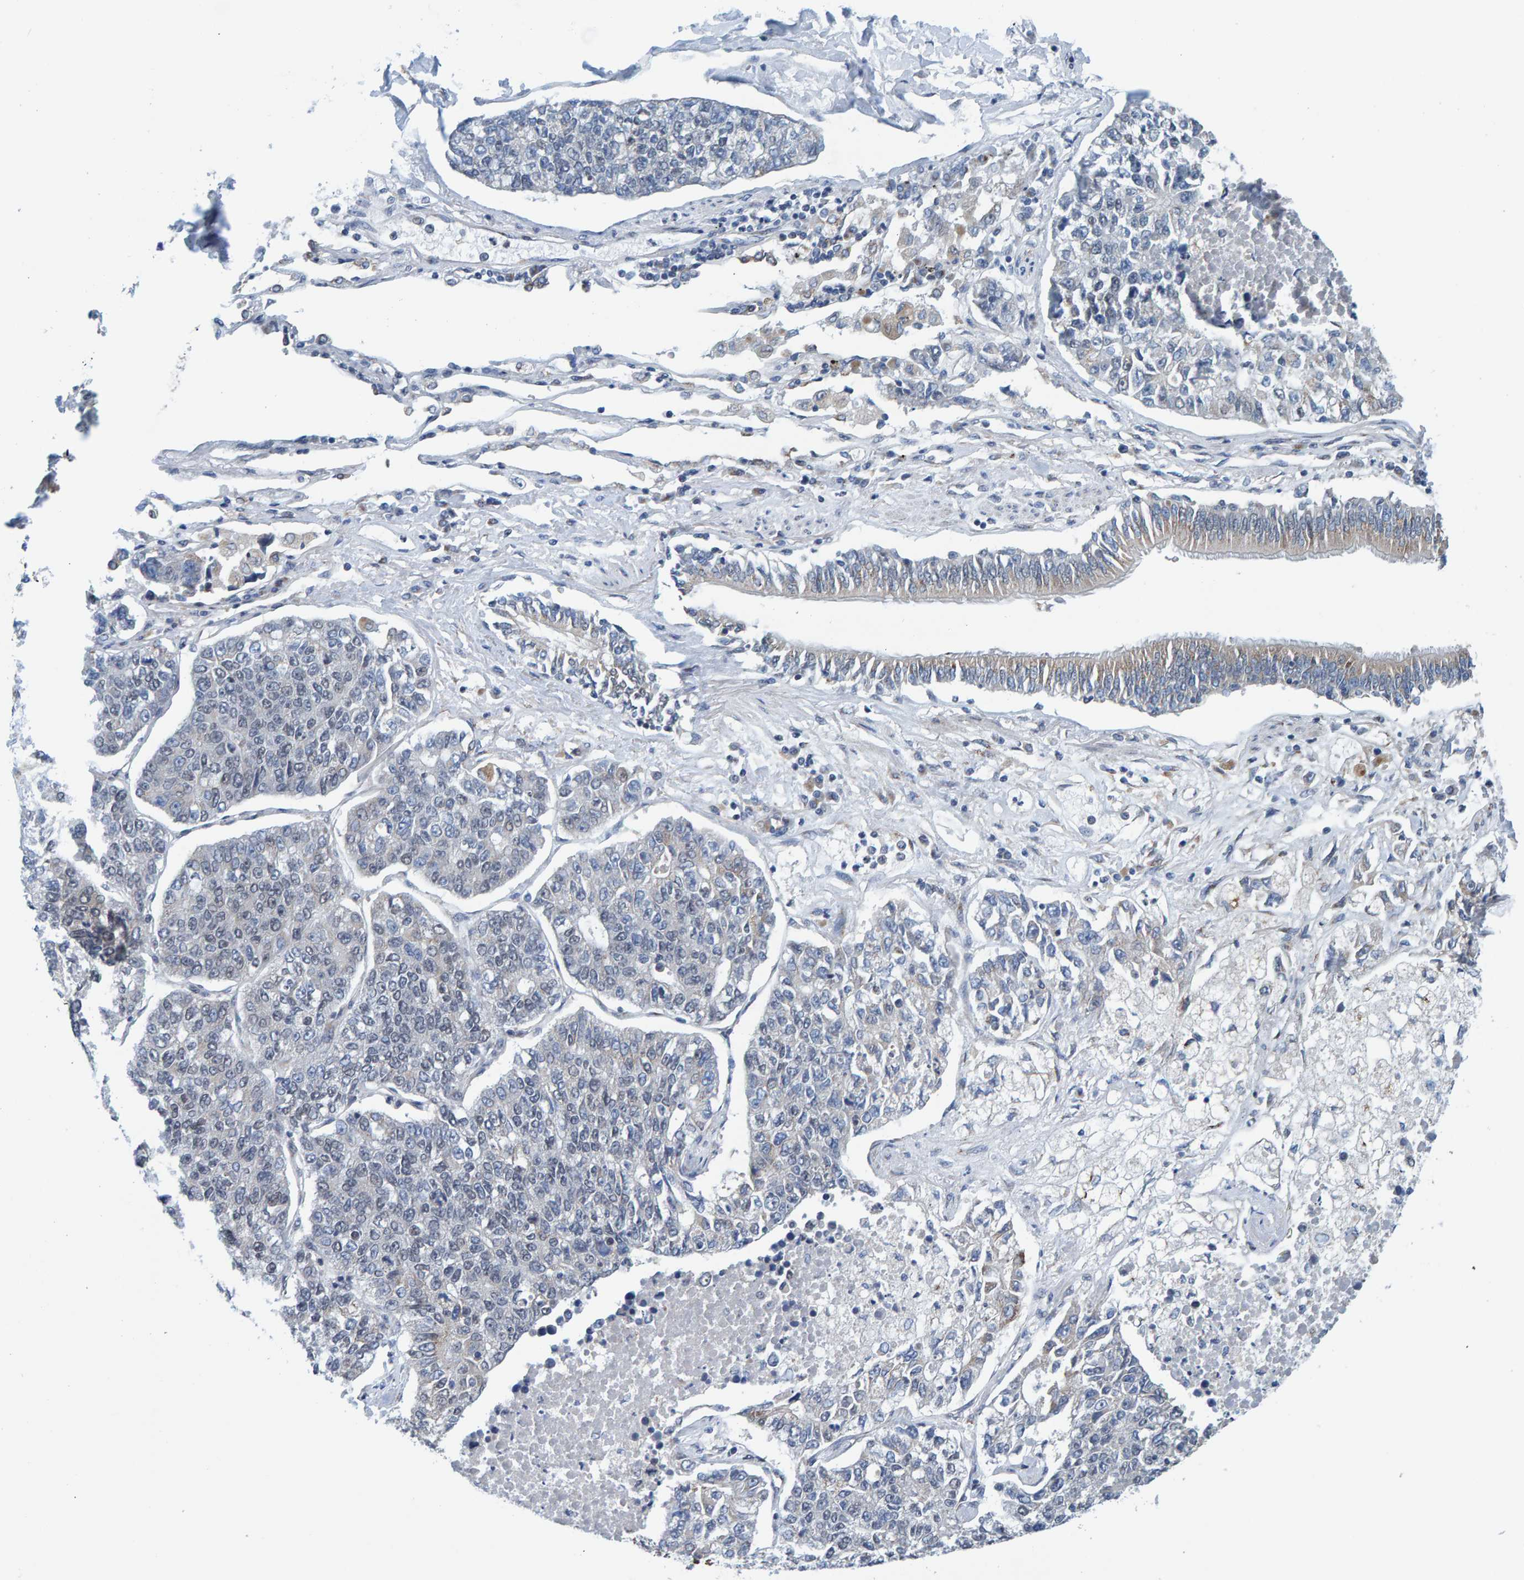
{"staining": {"intensity": "negative", "quantity": "none", "location": "none"}, "tissue": "lung cancer", "cell_type": "Tumor cells", "image_type": "cancer", "snomed": [{"axis": "morphology", "description": "Adenocarcinoma, NOS"}, {"axis": "topography", "description": "Lung"}], "caption": "Tumor cells are negative for protein expression in human lung adenocarcinoma. Nuclei are stained in blue.", "gene": "SCRN2", "patient": {"sex": "male", "age": 49}}